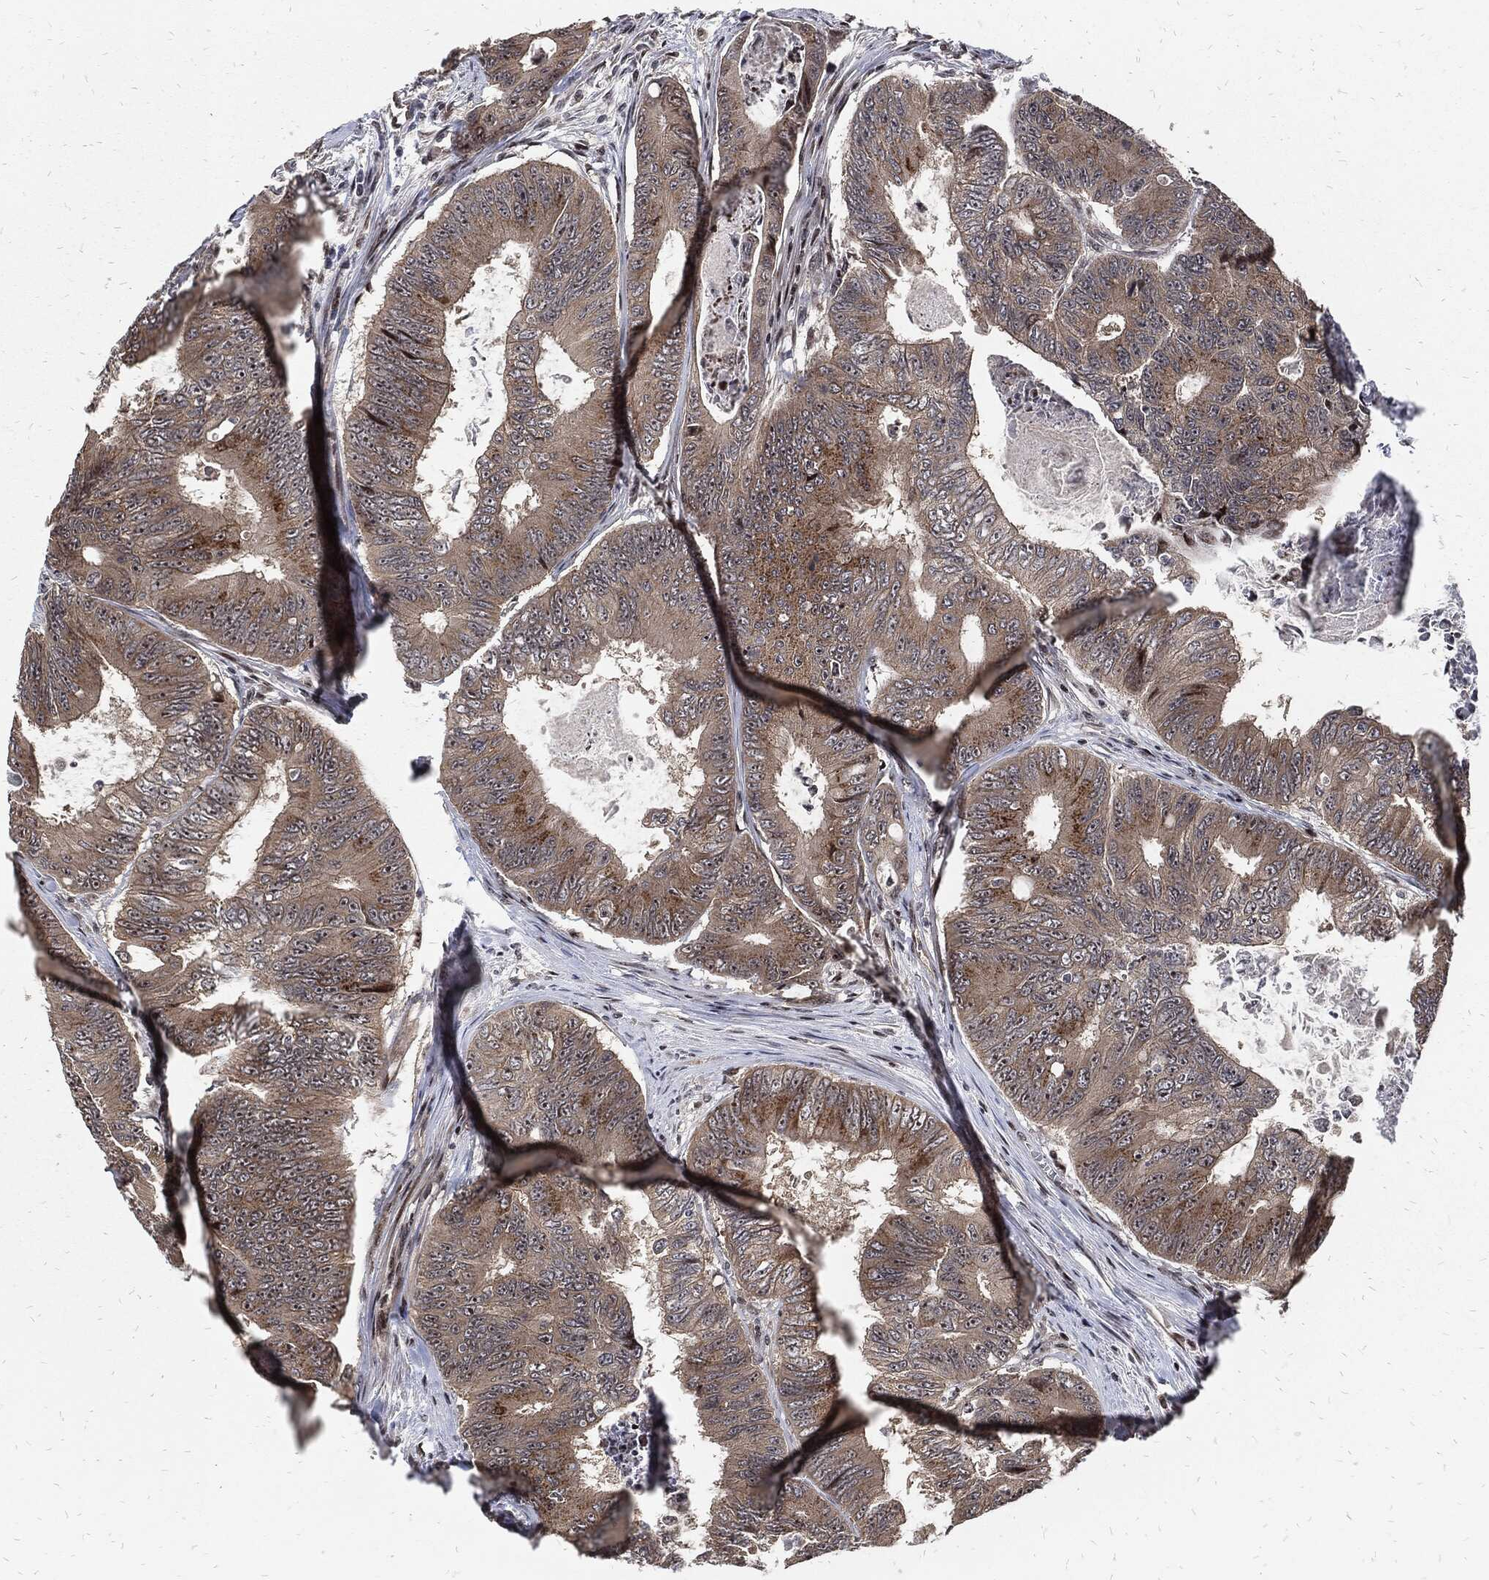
{"staining": {"intensity": "strong", "quantity": "<25%", "location": "cytoplasmic/membranous"}, "tissue": "colorectal cancer", "cell_type": "Tumor cells", "image_type": "cancer", "snomed": [{"axis": "morphology", "description": "Adenocarcinoma, NOS"}, {"axis": "topography", "description": "Colon"}], "caption": "Immunohistochemical staining of colorectal adenocarcinoma exhibits medium levels of strong cytoplasmic/membranous protein expression in about <25% of tumor cells. The staining is performed using DAB brown chromogen to label protein expression. The nuclei are counter-stained blue using hematoxylin.", "gene": "ZNF775", "patient": {"sex": "female", "age": 48}}